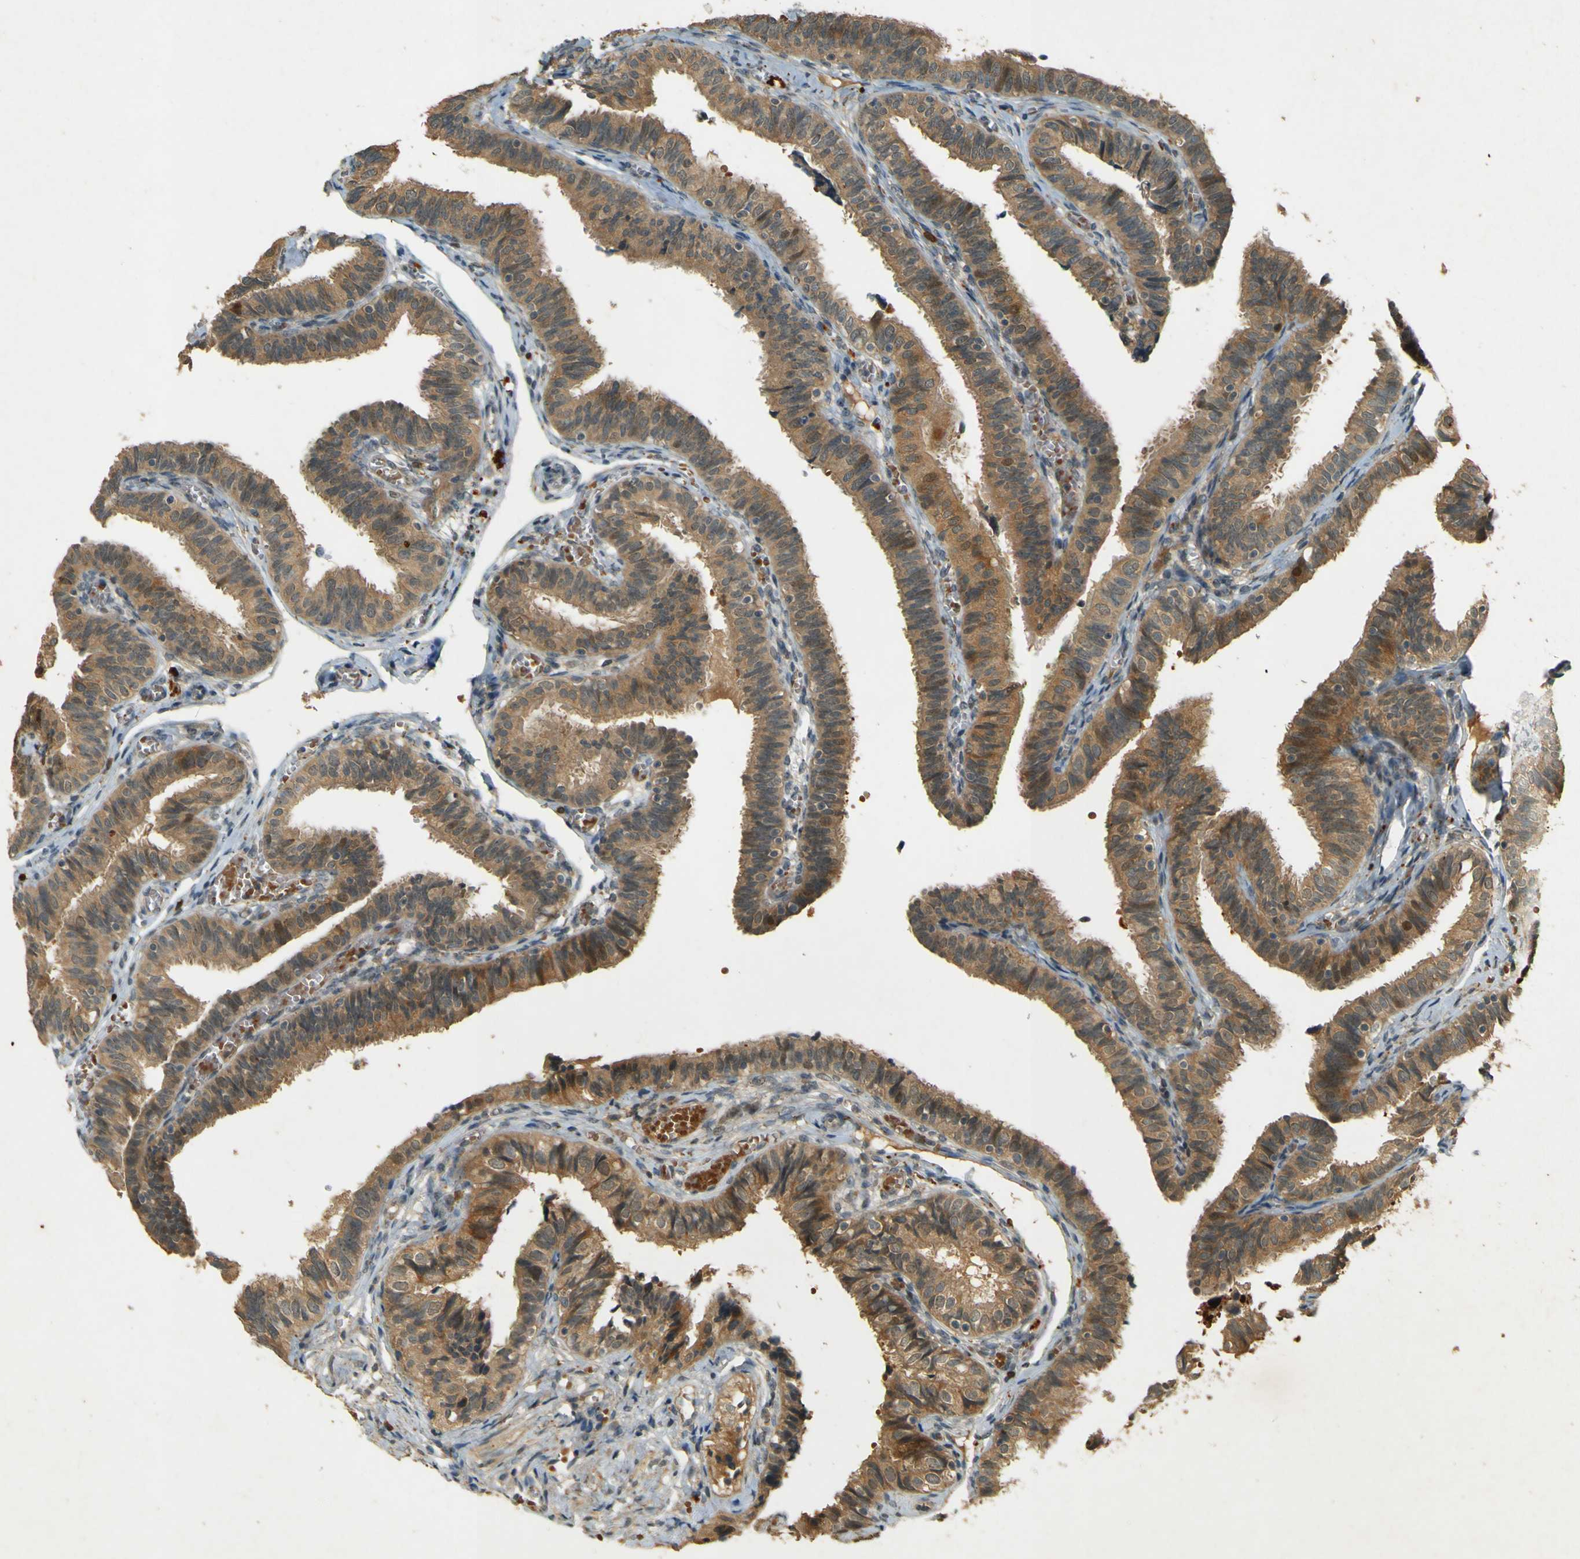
{"staining": {"intensity": "moderate", "quantity": ">75%", "location": "cytoplasmic/membranous"}, "tissue": "fallopian tube", "cell_type": "Glandular cells", "image_type": "normal", "snomed": [{"axis": "morphology", "description": "Normal tissue, NOS"}, {"axis": "topography", "description": "Fallopian tube"}], "caption": "An immunohistochemistry (IHC) photomicrograph of normal tissue is shown. Protein staining in brown highlights moderate cytoplasmic/membranous positivity in fallopian tube within glandular cells. (Stains: DAB (3,3'-diaminobenzidine) in brown, nuclei in blue, Microscopy: brightfield microscopy at high magnification).", "gene": "MPDZ", "patient": {"sex": "female", "age": 46}}